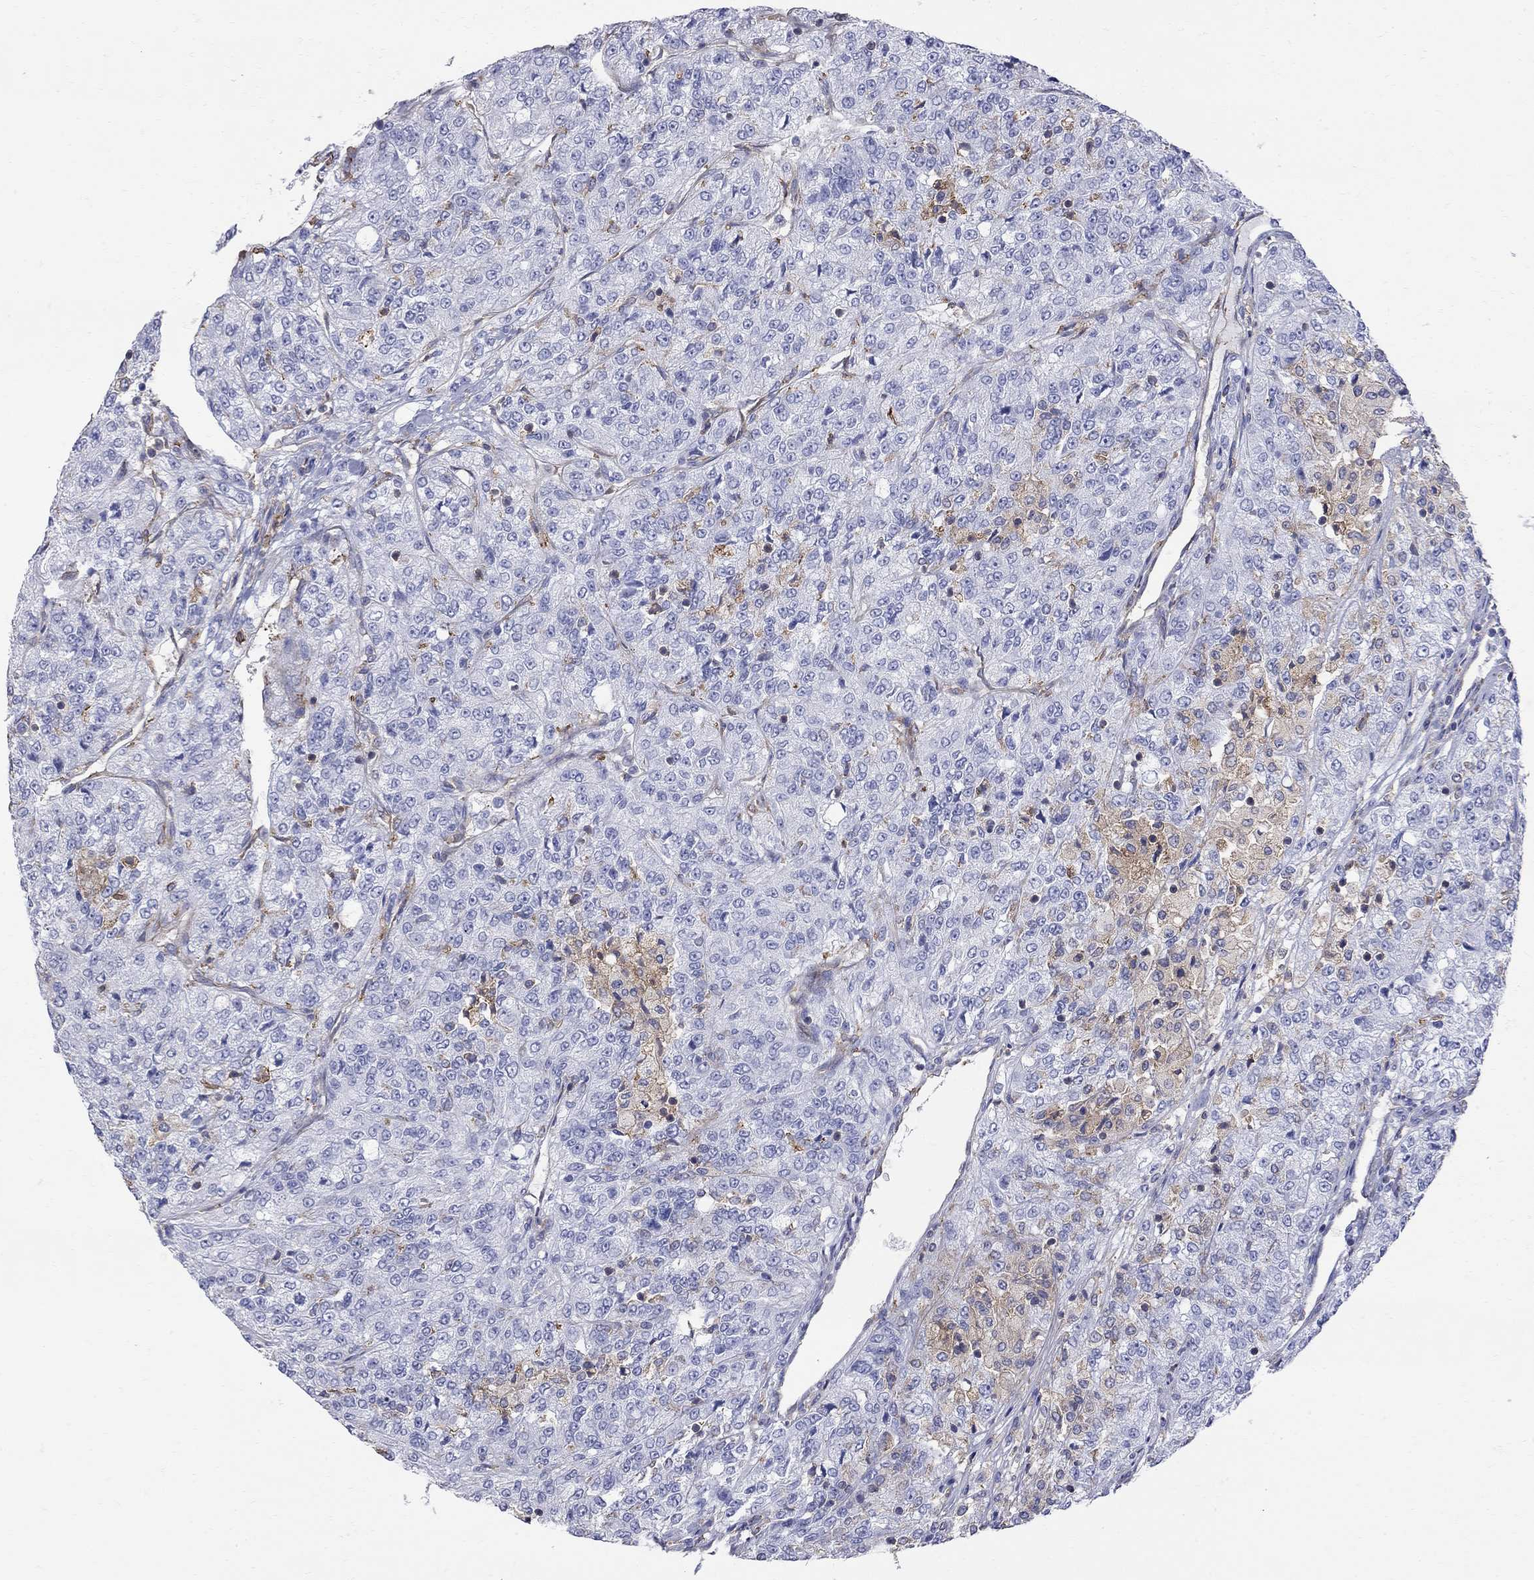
{"staining": {"intensity": "negative", "quantity": "none", "location": "none"}, "tissue": "renal cancer", "cell_type": "Tumor cells", "image_type": "cancer", "snomed": [{"axis": "morphology", "description": "Adenocarcinoma, NOS"}, {"axis": "topography", "description": "Kidney"}], "caption": "Immunohistochemistry (IHC) photomicrograph of adenocarcinoma (renal) stained for a protein (brown), which reveals no positivity in tumor cells.", "gene": "ABI3", "patient": {"sex": "female", "age": 63}}